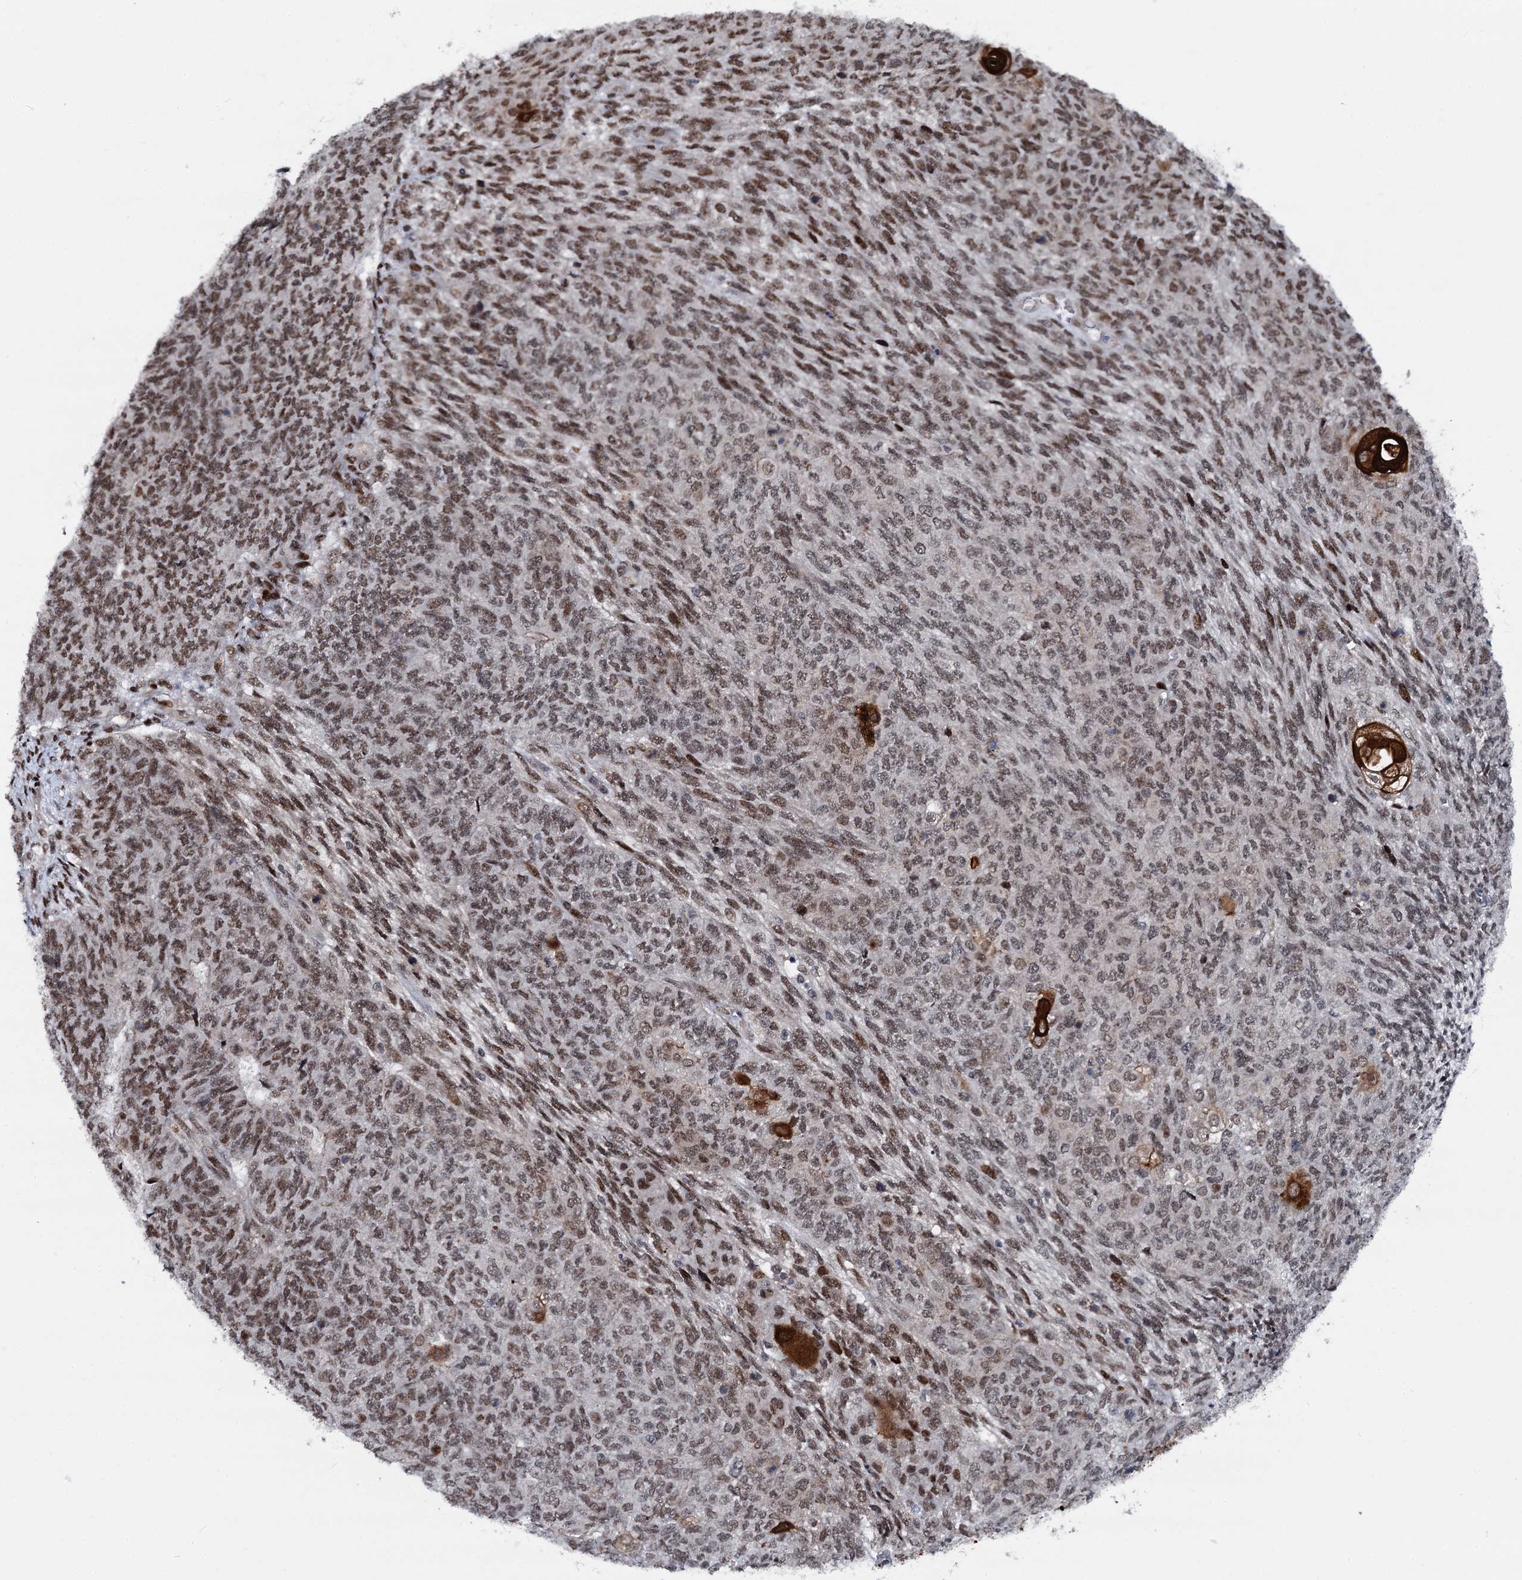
{"staining": {"intensity": "moderate", "quantity": ">75%", "location": "nuclear"}, "tissue": "endometrial cancer", "cell_type": "Tumor cells", "image_type": "cancer", "snomed": [{"axis": "morphology", "description": "Adenocarcinoma, NOS"}, {"axis": "topography", "description": "Endometrium"}], "caption": "Endometrial adenocarcinoma stained with DAB (3,3'-diaminobenzidine) IHC shows medium levels of moderate nuclear staining in about >75% of tumor cells.", "gene": "RUFY2", "patient": {"sex": "female", "age": 32}}